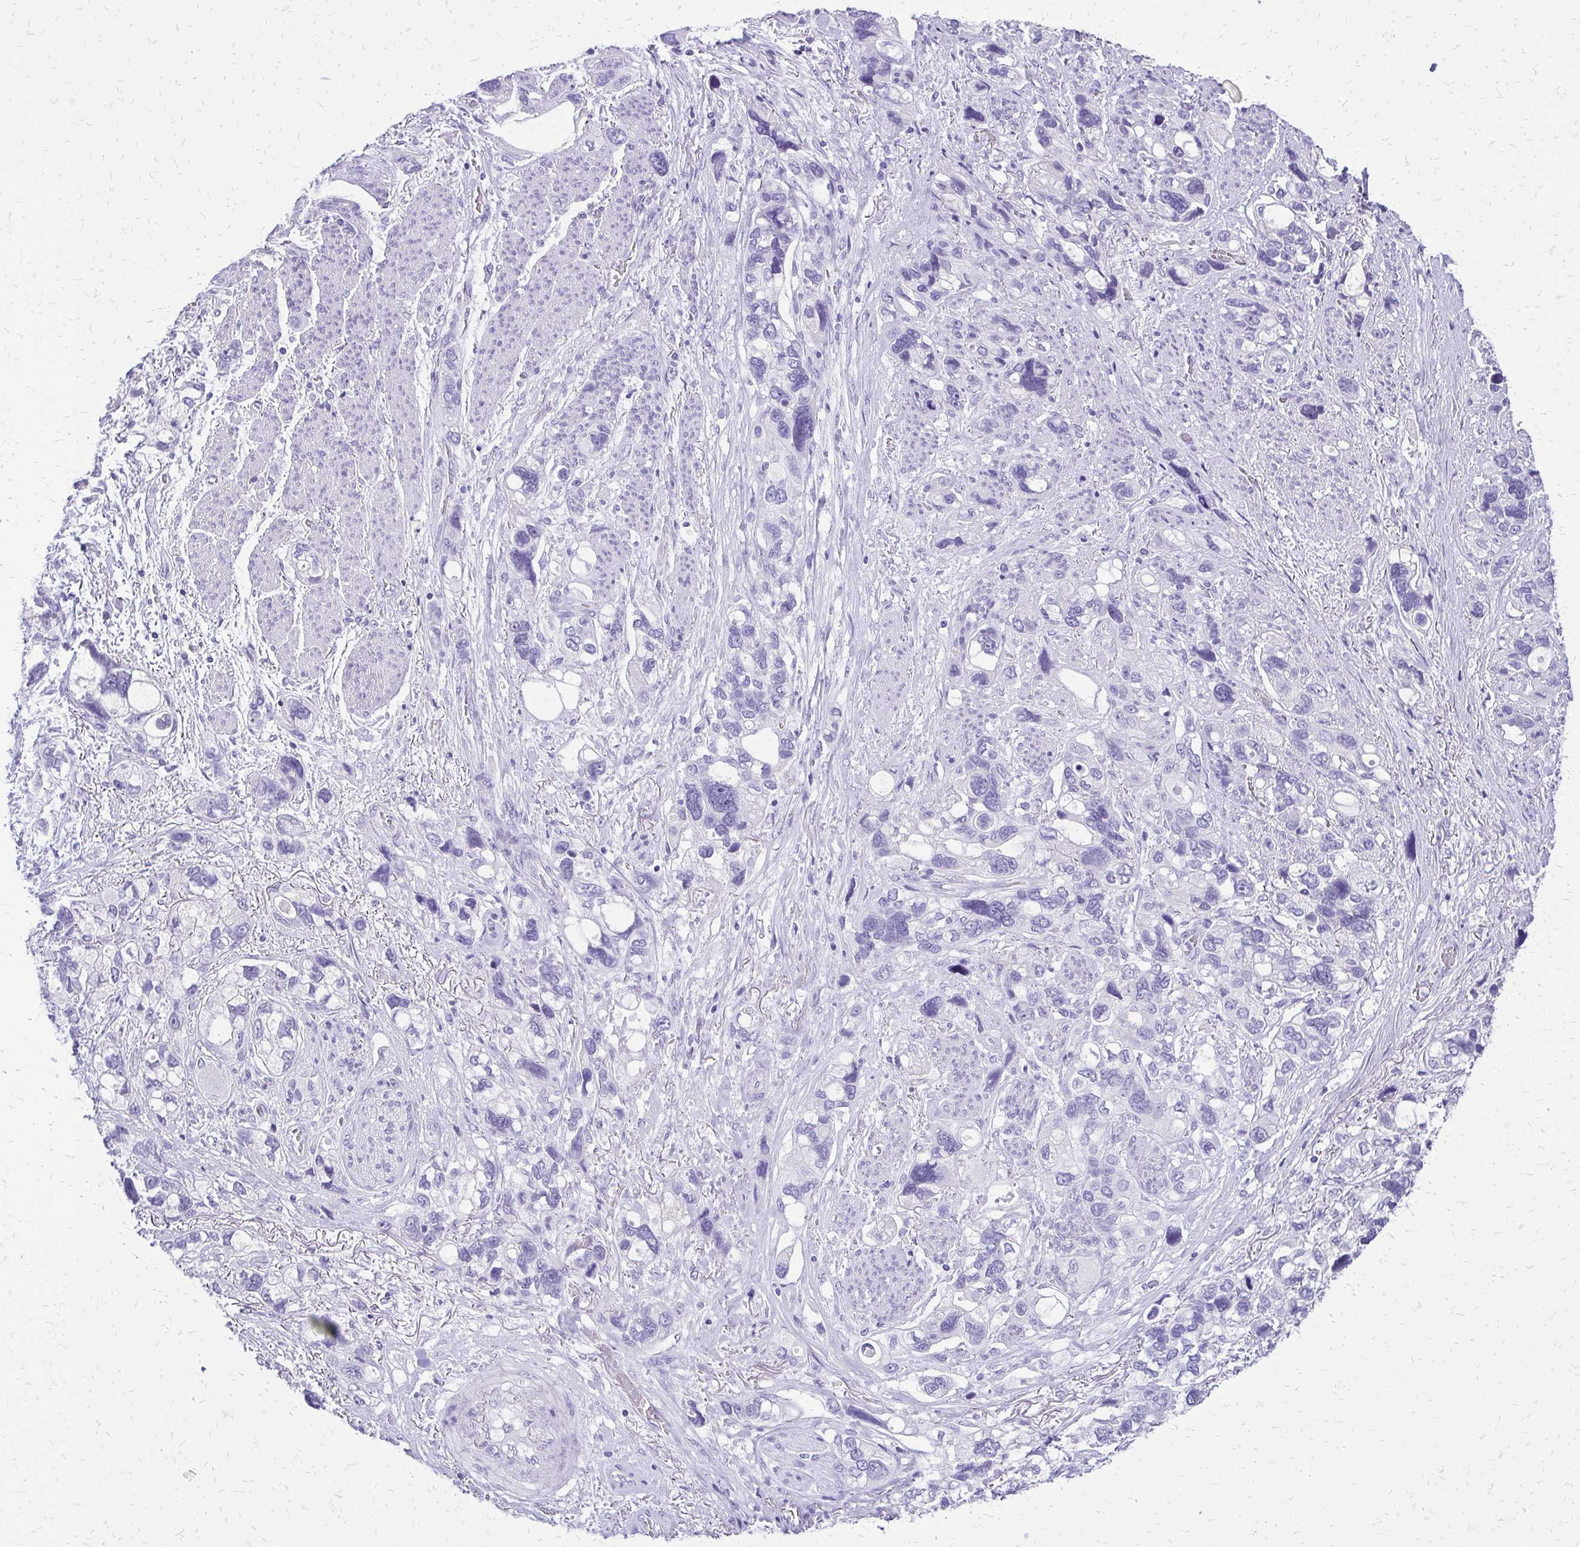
{"staining": {"intensity": "negative", "quantity": "none", "location": "none"}, "tissue": "stomach cancer", "cell_type": "Tumor cells", "image_type": "cancer", "snomed": [{"axis": "morphology", "description": "Adenocarcinoma, NOS"}, {"axis": "topography", "description": "Stomach, upper"}], "caption": "High magnification brightfield microscopy of stomach cancer stained with DAB (brown) and counterstained with hematoxylin (blue): tumor cells show no significant staining.", "gene": "SLC32A1", "patient": {"sex": "female", "age": 81}}